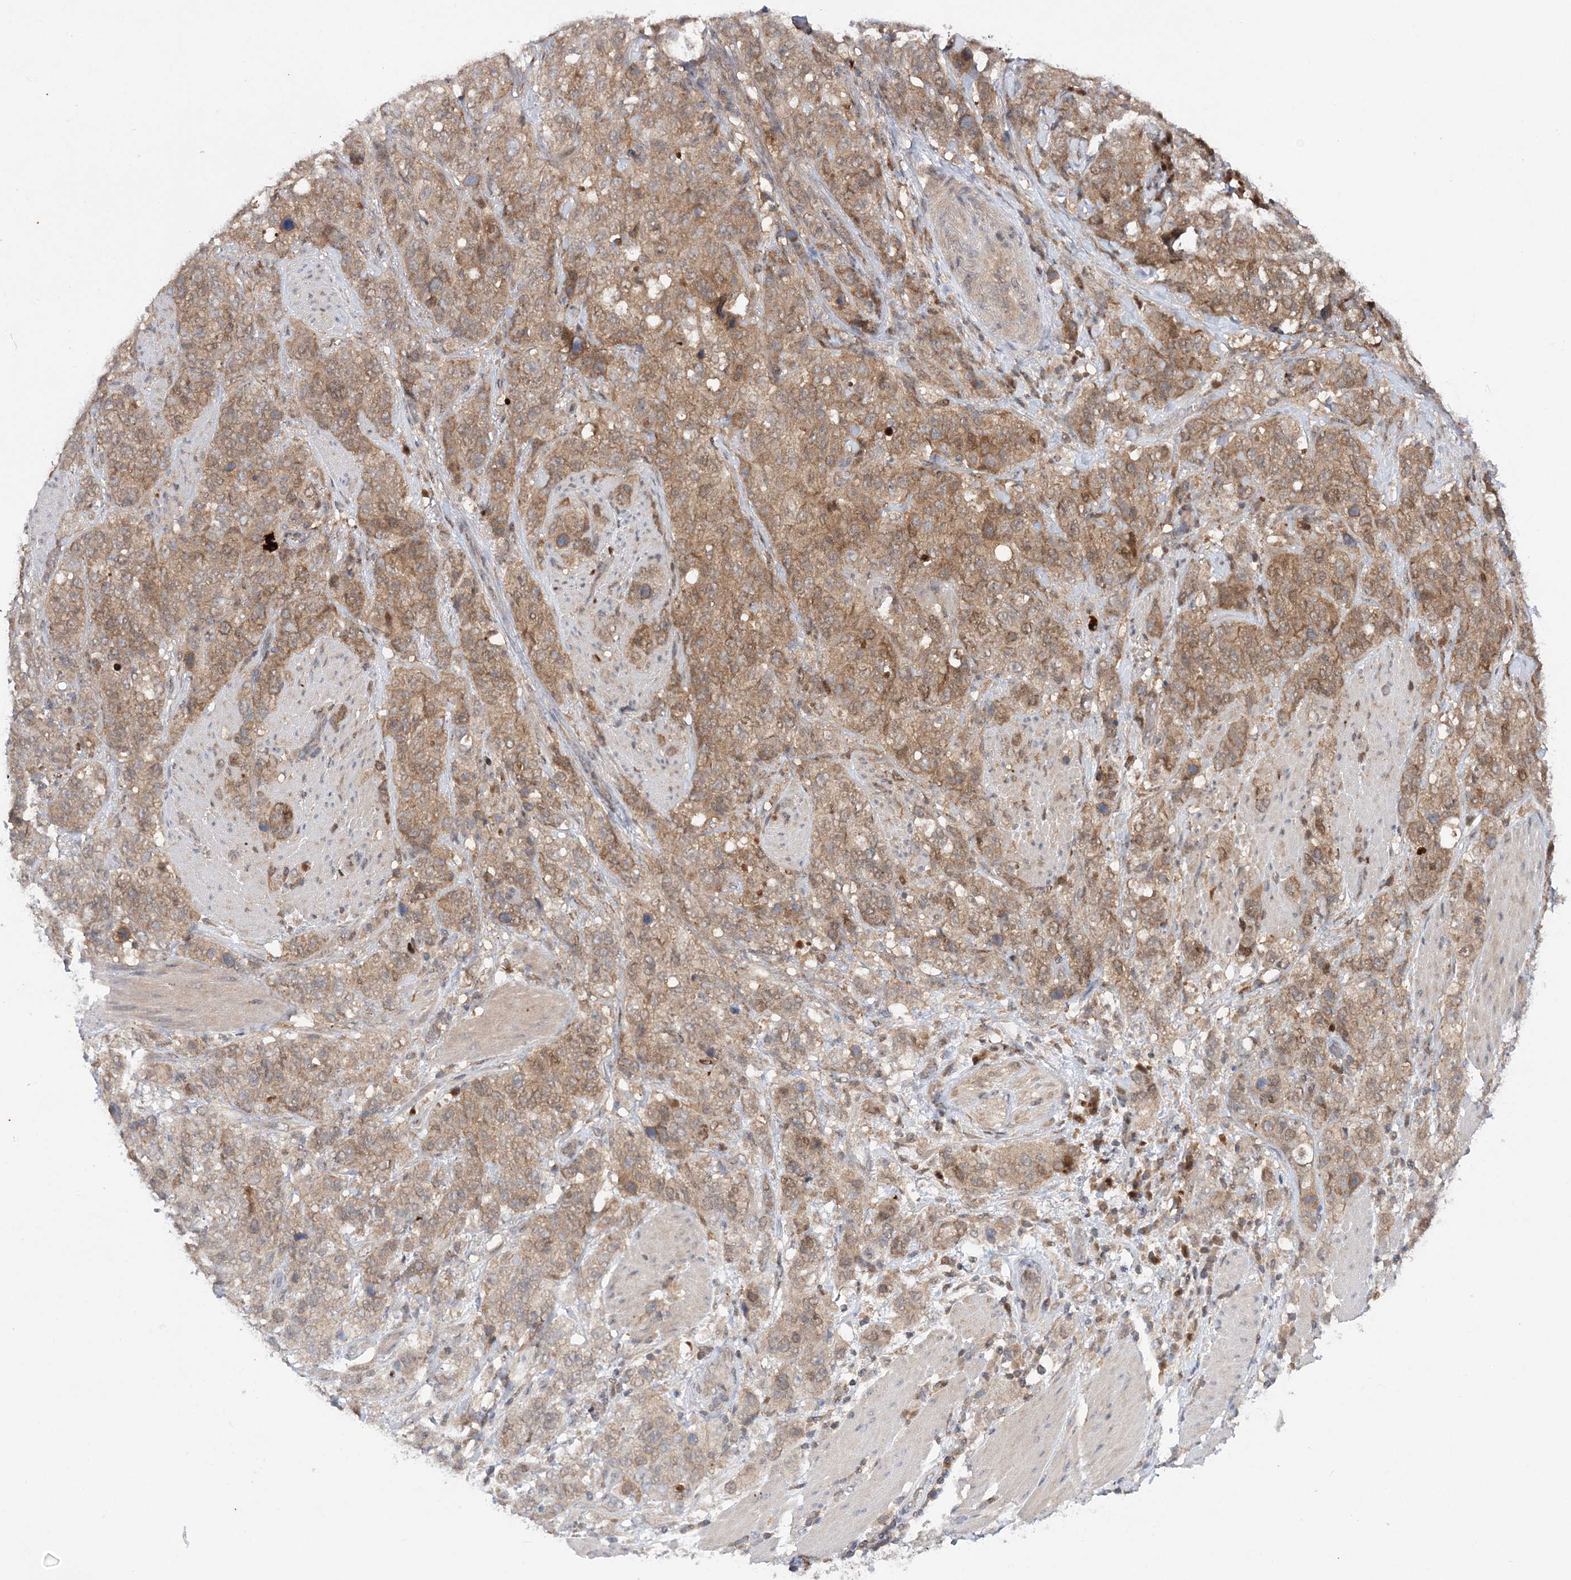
{"staining": {"intensity": "weak", "quantity": ">75%", "location": "cytoplasmic/membranous"}, "tissue": "stomach cancer", "cell_type": "Tumor cells", "image_type": "cancer", "snomed": [{"axis": "morphology", "description": "Adenocarcinoma, NOS"}, {"axis": "topography", "description": "Stomach"}], "caption": "Immunohistochemistry (IHC) (DAB) staining of adenocarcinoma (stomach) demonstrates weak cytoplasmic/membranous protein staining in approximately >75% of tumor cells. (Stains: DAB (3,3'-diaminobenzidine) in brown, nuclei in blue, Microscopy: brightfield microscopy at high magnification).", "gene": "NIF3L1", "patient": {"sex": "male", "age": 48}}